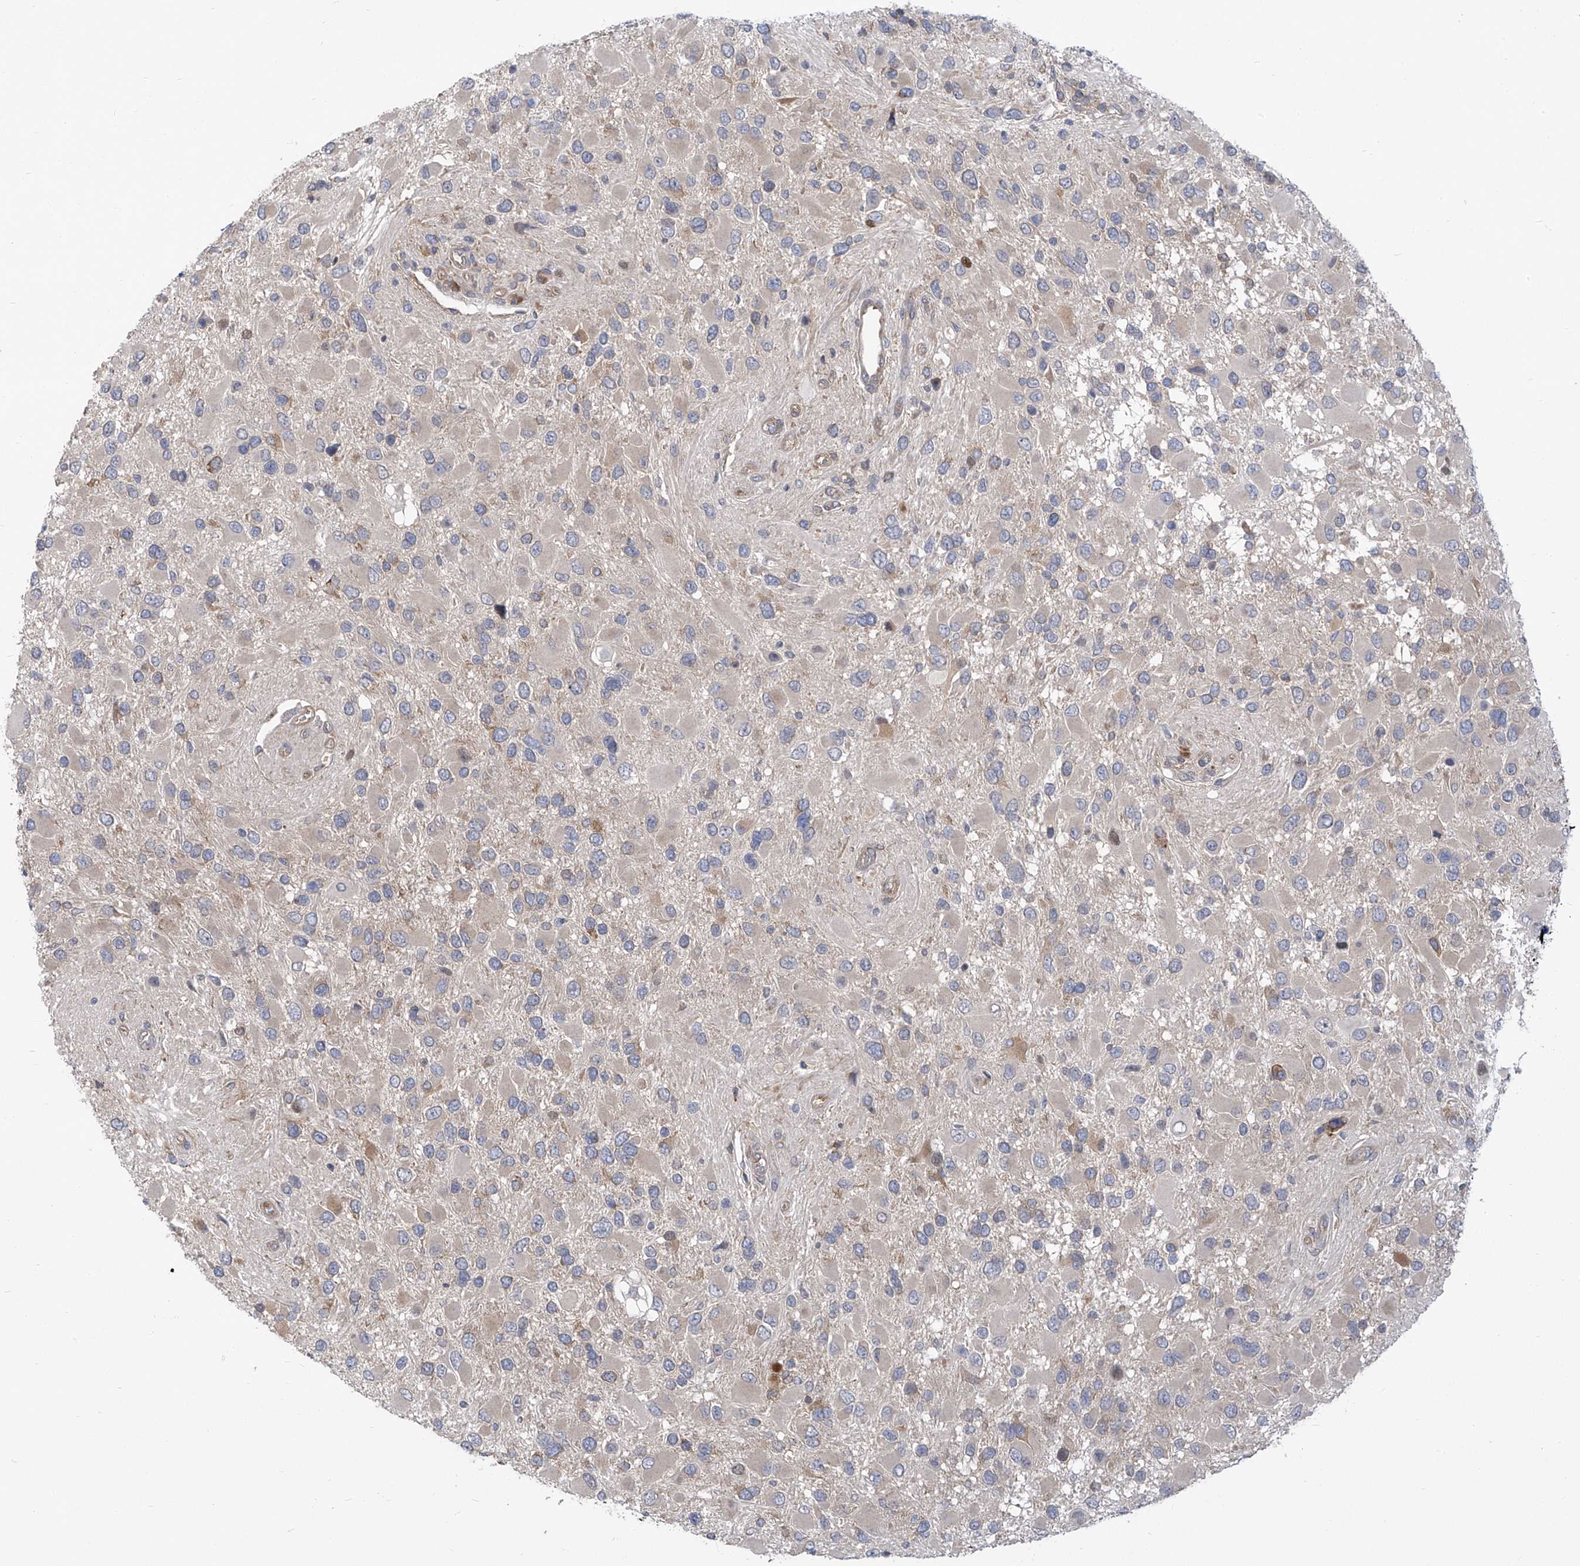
{"staining": {"intensity": "negative", "quantity": "none", "location": "none"}, "tissue": "glioma", "cell_type": "Tumor cells", "image_type": "cancer", "snomed": [{"axis": "morphology", "description": "Glioma, malignant, High grade"}, {"axis": "topography", "description": "Brain"}], "caption": "Human glioma stained for a protein using immunohistochemistry (IHC) exhibits no staining in tumor cells.", "gene": "EIF3M", "patient": {"sex": "male", "age": 53}}